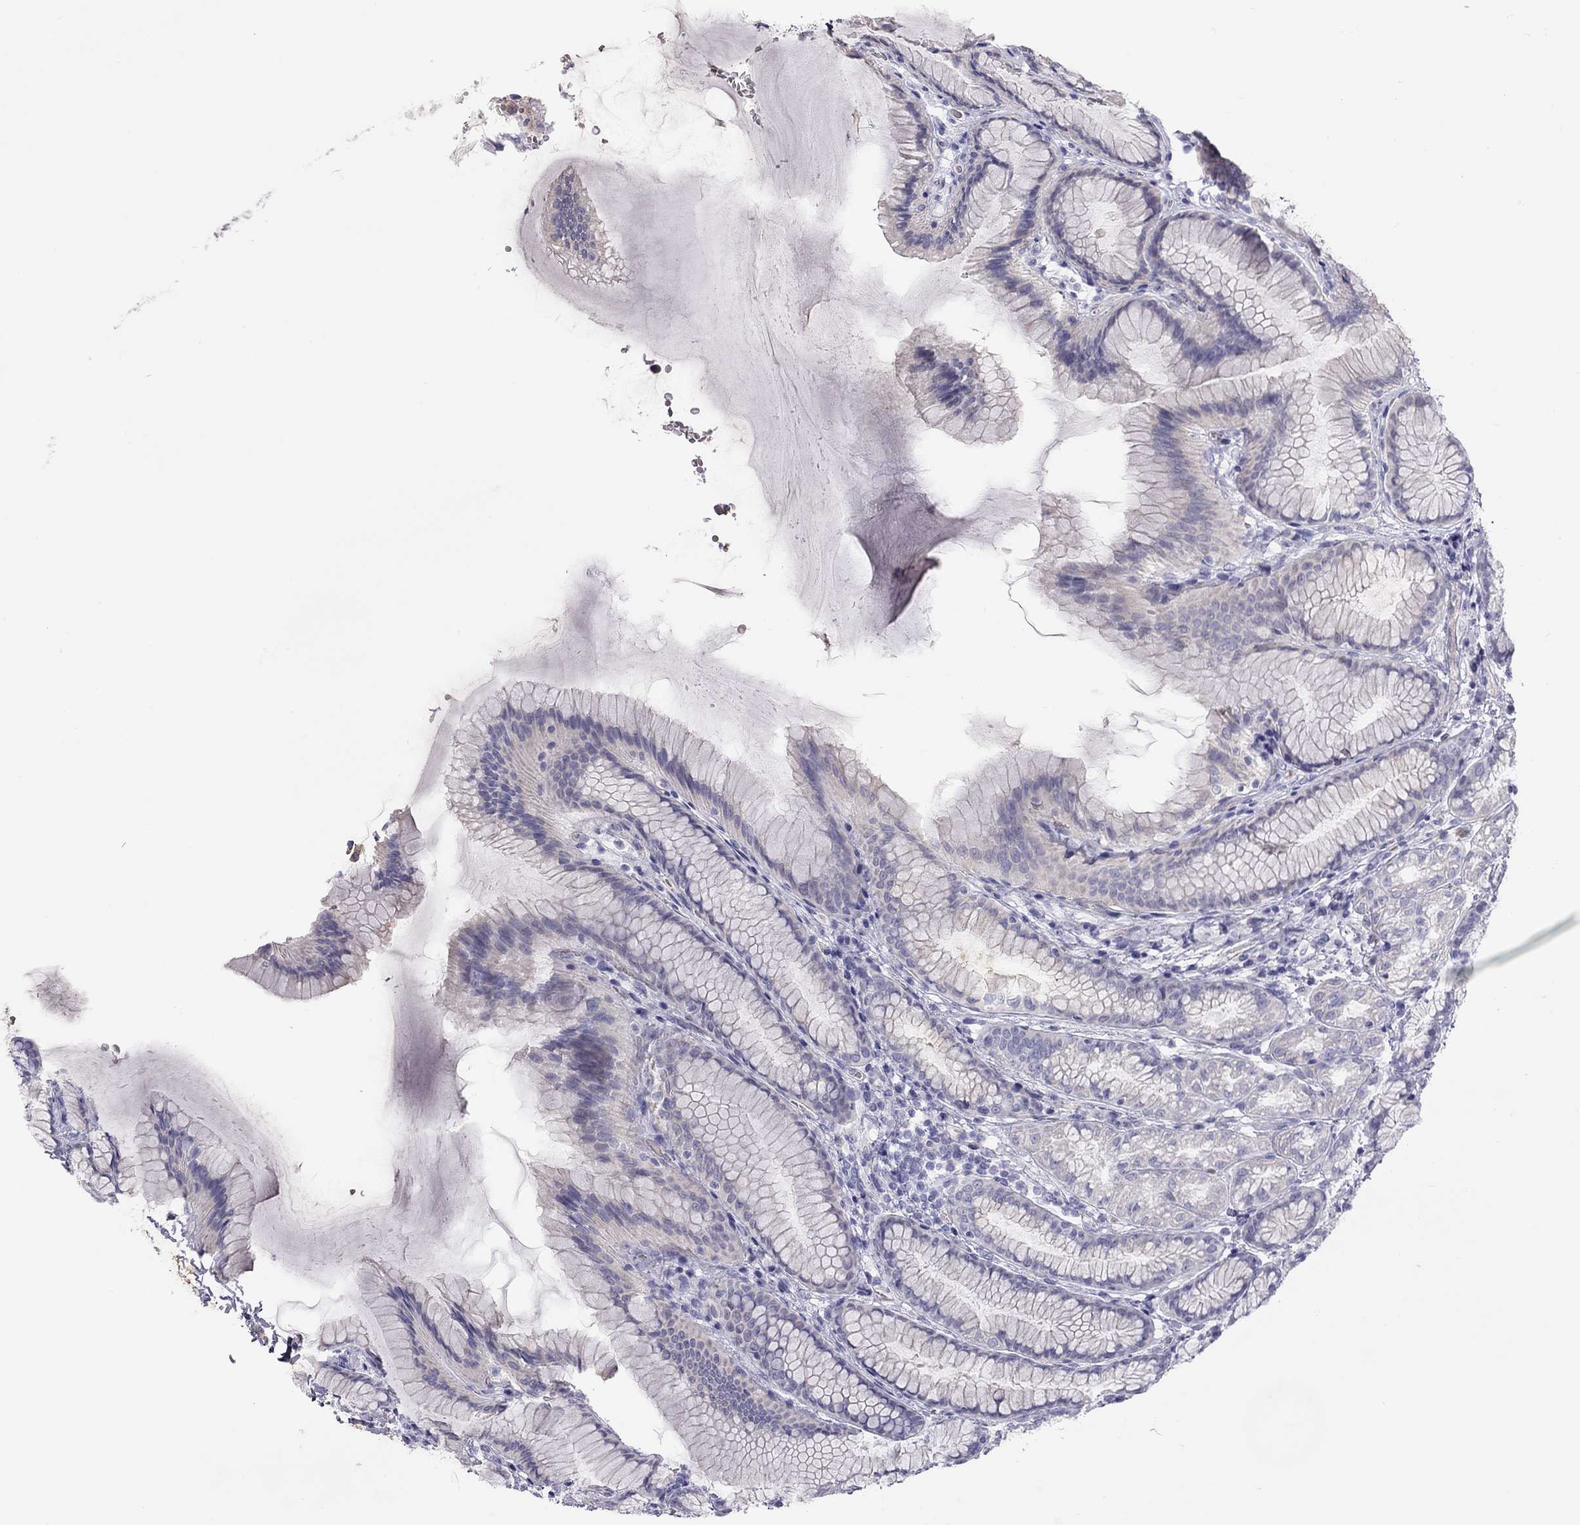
{"staining": {"intensity": "negative", "quantity": "none", "location": "none"}, "tissue": "stomach", "cell_type": "Glandular cells", "image_type": "normal", "snomed": [{"axis": "morphology", "description": "Normal tissue, NOS"}, {"axis": "morphology", "description": "Adenocarcinoma, NOS"}, {"axis": "topography", "description": "Stomach"}], "caption": "Glandular cells show no significant staining in benign stomach. (DAB (3,3'-diaminobenzidine) IHC, high magnification).", "gene": "TDRD6", "patient": {"sex": "female", "age": 79}}